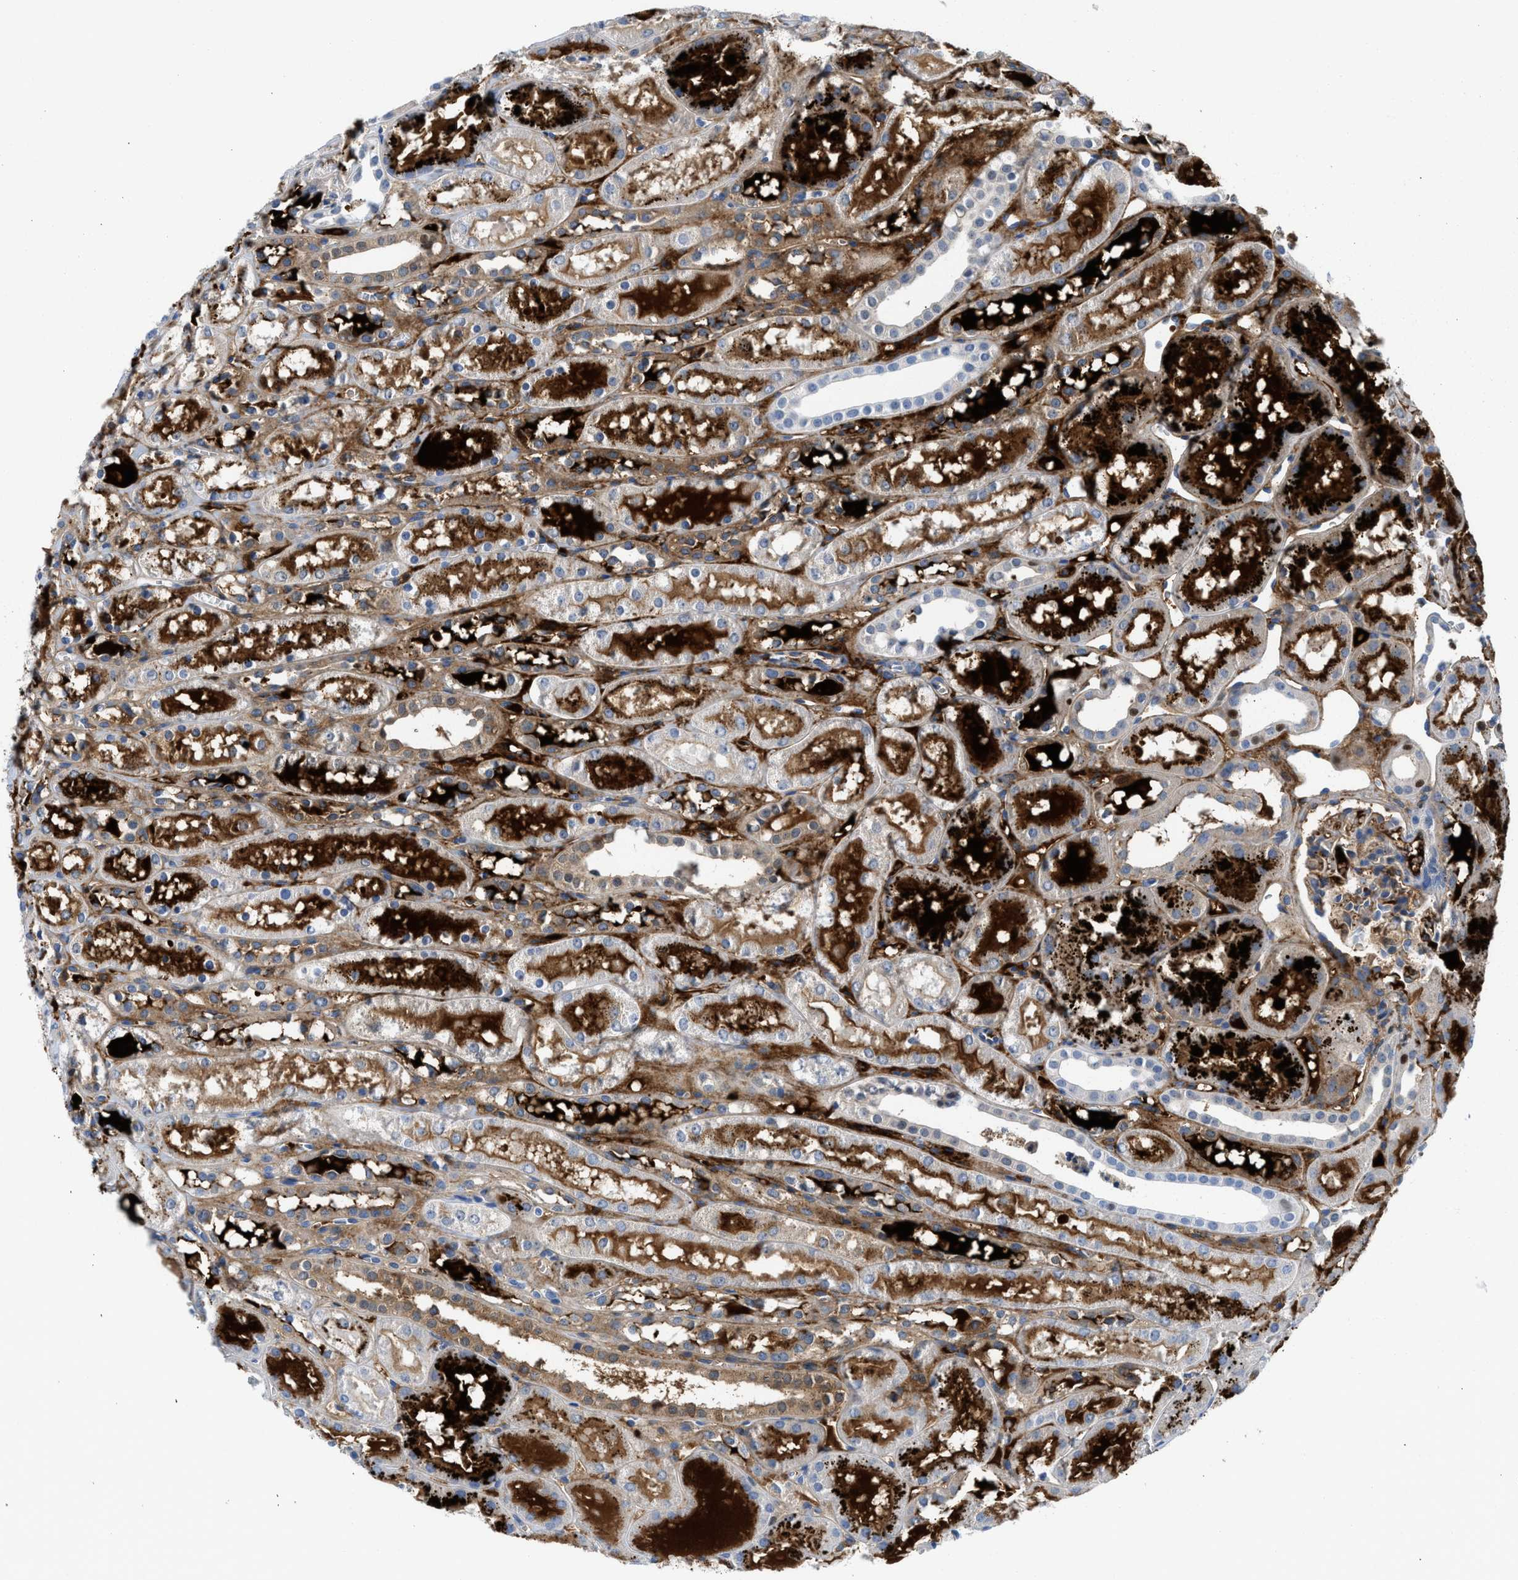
{"staining": {"intensity": "moderate", "quantity": ">75%", "location": "cytoplasmic/membranous"}, "tissue": "kidney", "cell_type": "Cells in glomeruli", "image_type": "normal", "snomed": [{"axis": "morphology", "description": "Normal tissue, NOS"}, {"axis": "topography", "description": "Kidney"}, {"axis": "topography", "description": "Urinary bladder"}], "caption": "Immunohistochemistry (IHC) photomicrograph of normal kidney: human kidney stained using immunohistochemistry (IHC) exhibits medium levels of moderate protein expression localized specifically in the cytoplasmic/membranous of cells in glomeruli, appearing as a cytoplasmic/membranous brown color.", "gene": "LEF1", "patient": {"sex": "male", "age": 16}}